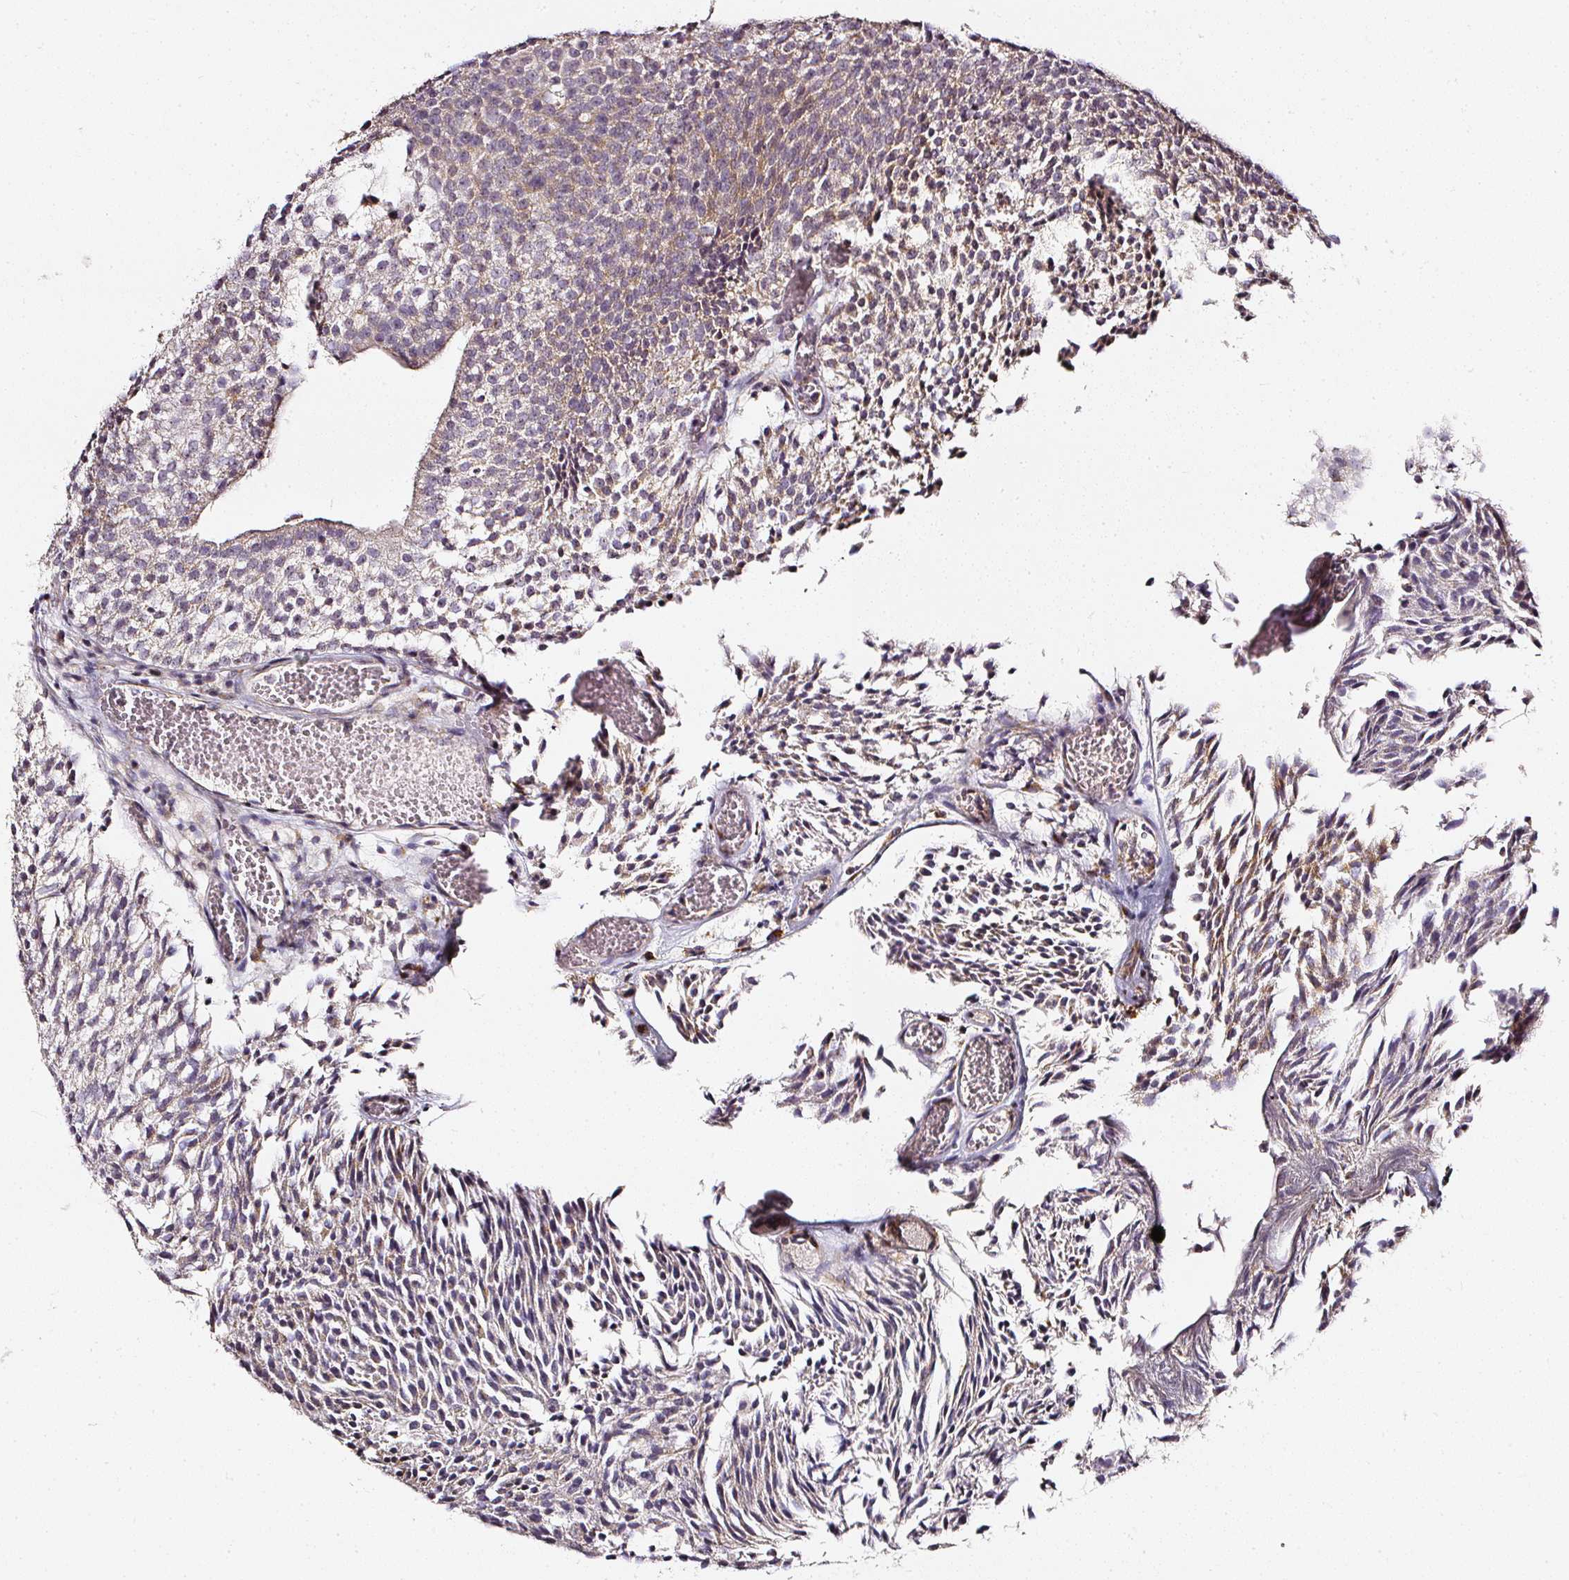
{"staining": {"intensity": "moderate", "quantity": ">75%", "location": "cytoplasmic/membranous"}, "tissue": "urothelial cancer", "cell_type": "Tumor cells", "image_type": "cancer", "snomed": [{"axis": "morphology", "description": "Urothelial carcinoma, Low grade"}, {"axis": "topography", "description": "Urinary bladder"}], "caption": "Immunohistochemical staining of low-grade urothelial carcinoma exhibits moderate cytoplasmic/membranous protein expression in about >75% of tumor cells. The staining was performed using DAB, with brown indicating positive protein expression. Nuclei are stained blue with hematoxylin.", "gene": "NTRK1", "patient": {"sex": "female", "age": 79}}